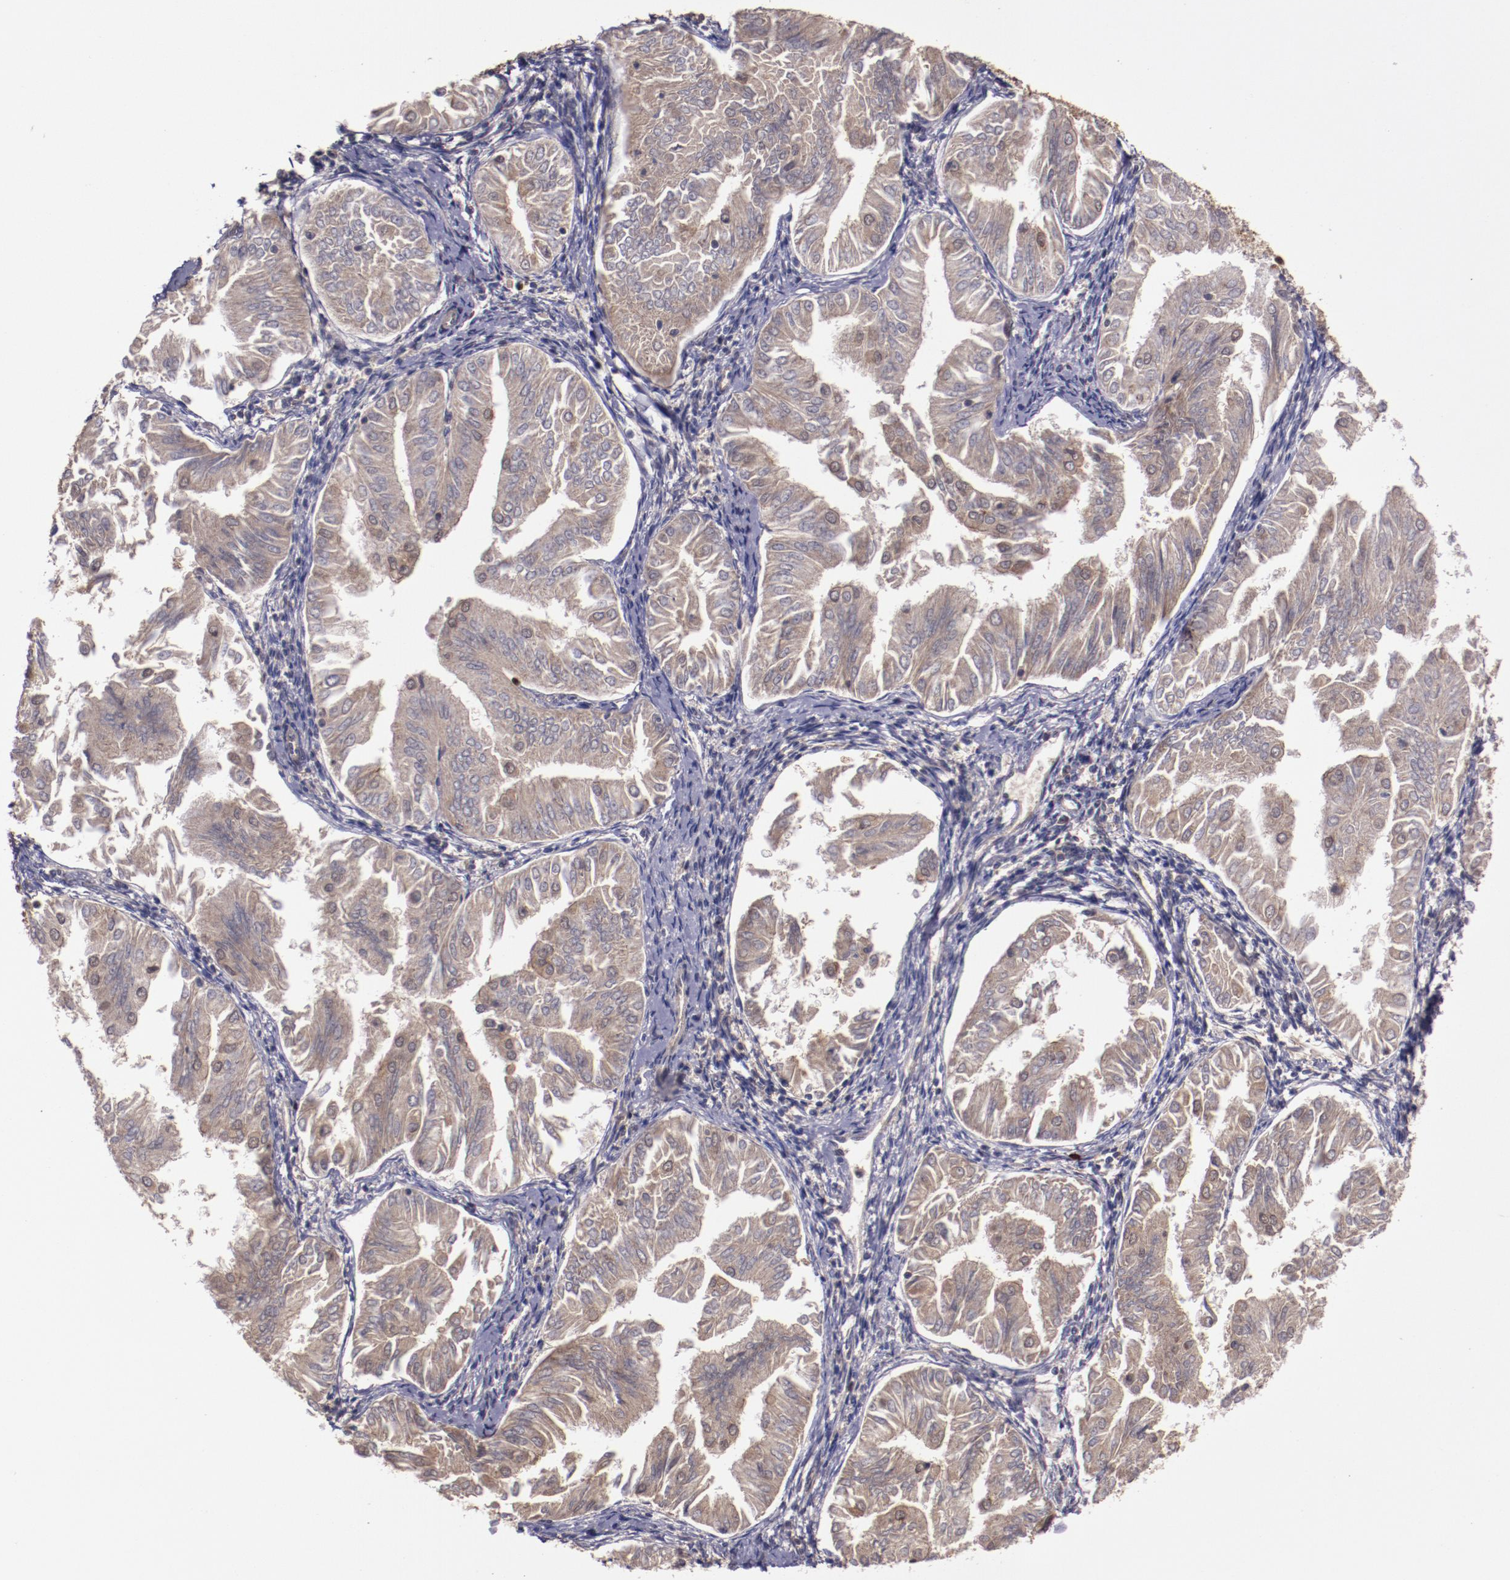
{"staining": {"intensity": "weak", "quantity": ">75%", "location": "cytoplasmic/membranous"}, "tissue": "endometrial cancer", "cell_type": "Tumor cells", "image_type": "cancer", "snomed": [{"axis": "morphology", "description": "Adenocarcinoma, NOS"}, {"axis": "topography", "description": "Endometrium"}], "caption": "Immunohistochemical staining of endometrial cancer (adenocarcinoma) demonstrates weak cytoplasmic/membranous protein positivity in approximately >75% of tumor cells.", "gene": "FTSJ1", "patient": {"sex": "female", "age": 53}}